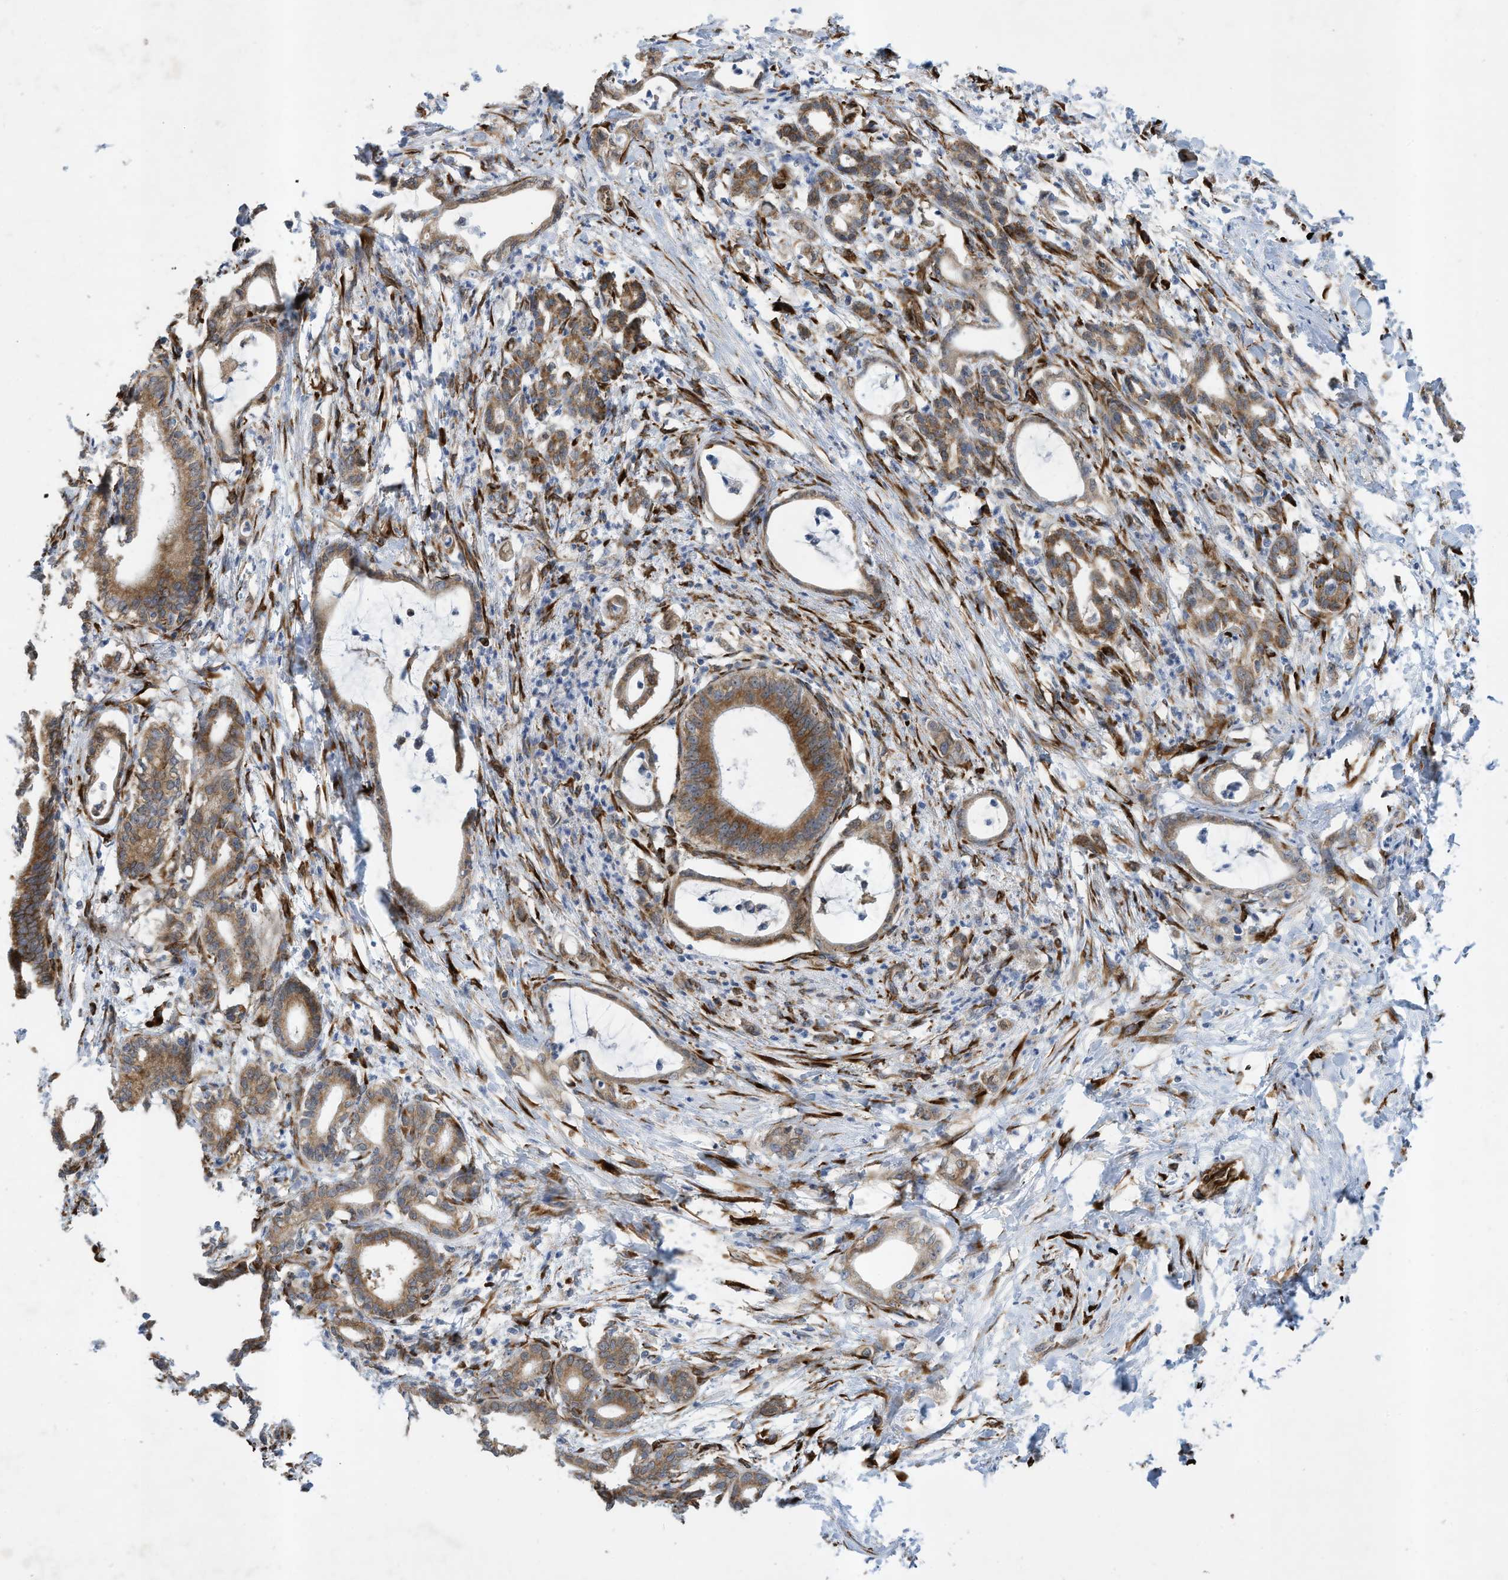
{"staining": {"intensity": "moderate", "quantity": ">75%", "location": "cytoplasmic/membranous"}, "tissue": "pancreatic cancer", "cell_type": "Tumor cells", "image_type": "cancer", "snomed": [{"axis": "morphology", "description": "Adenocarcinoma, NOS"}, {"axis": "topography", "description": "Pancreas"}], "caption": "Moderate cytoplasmic/membranous positivity for a protein is identified in about >75% of tumor cells of adenocarcinoma (pancreatic) using IHC.", "gene": "ZBTB45", "patient": {"sex": "female", "age": 55}}